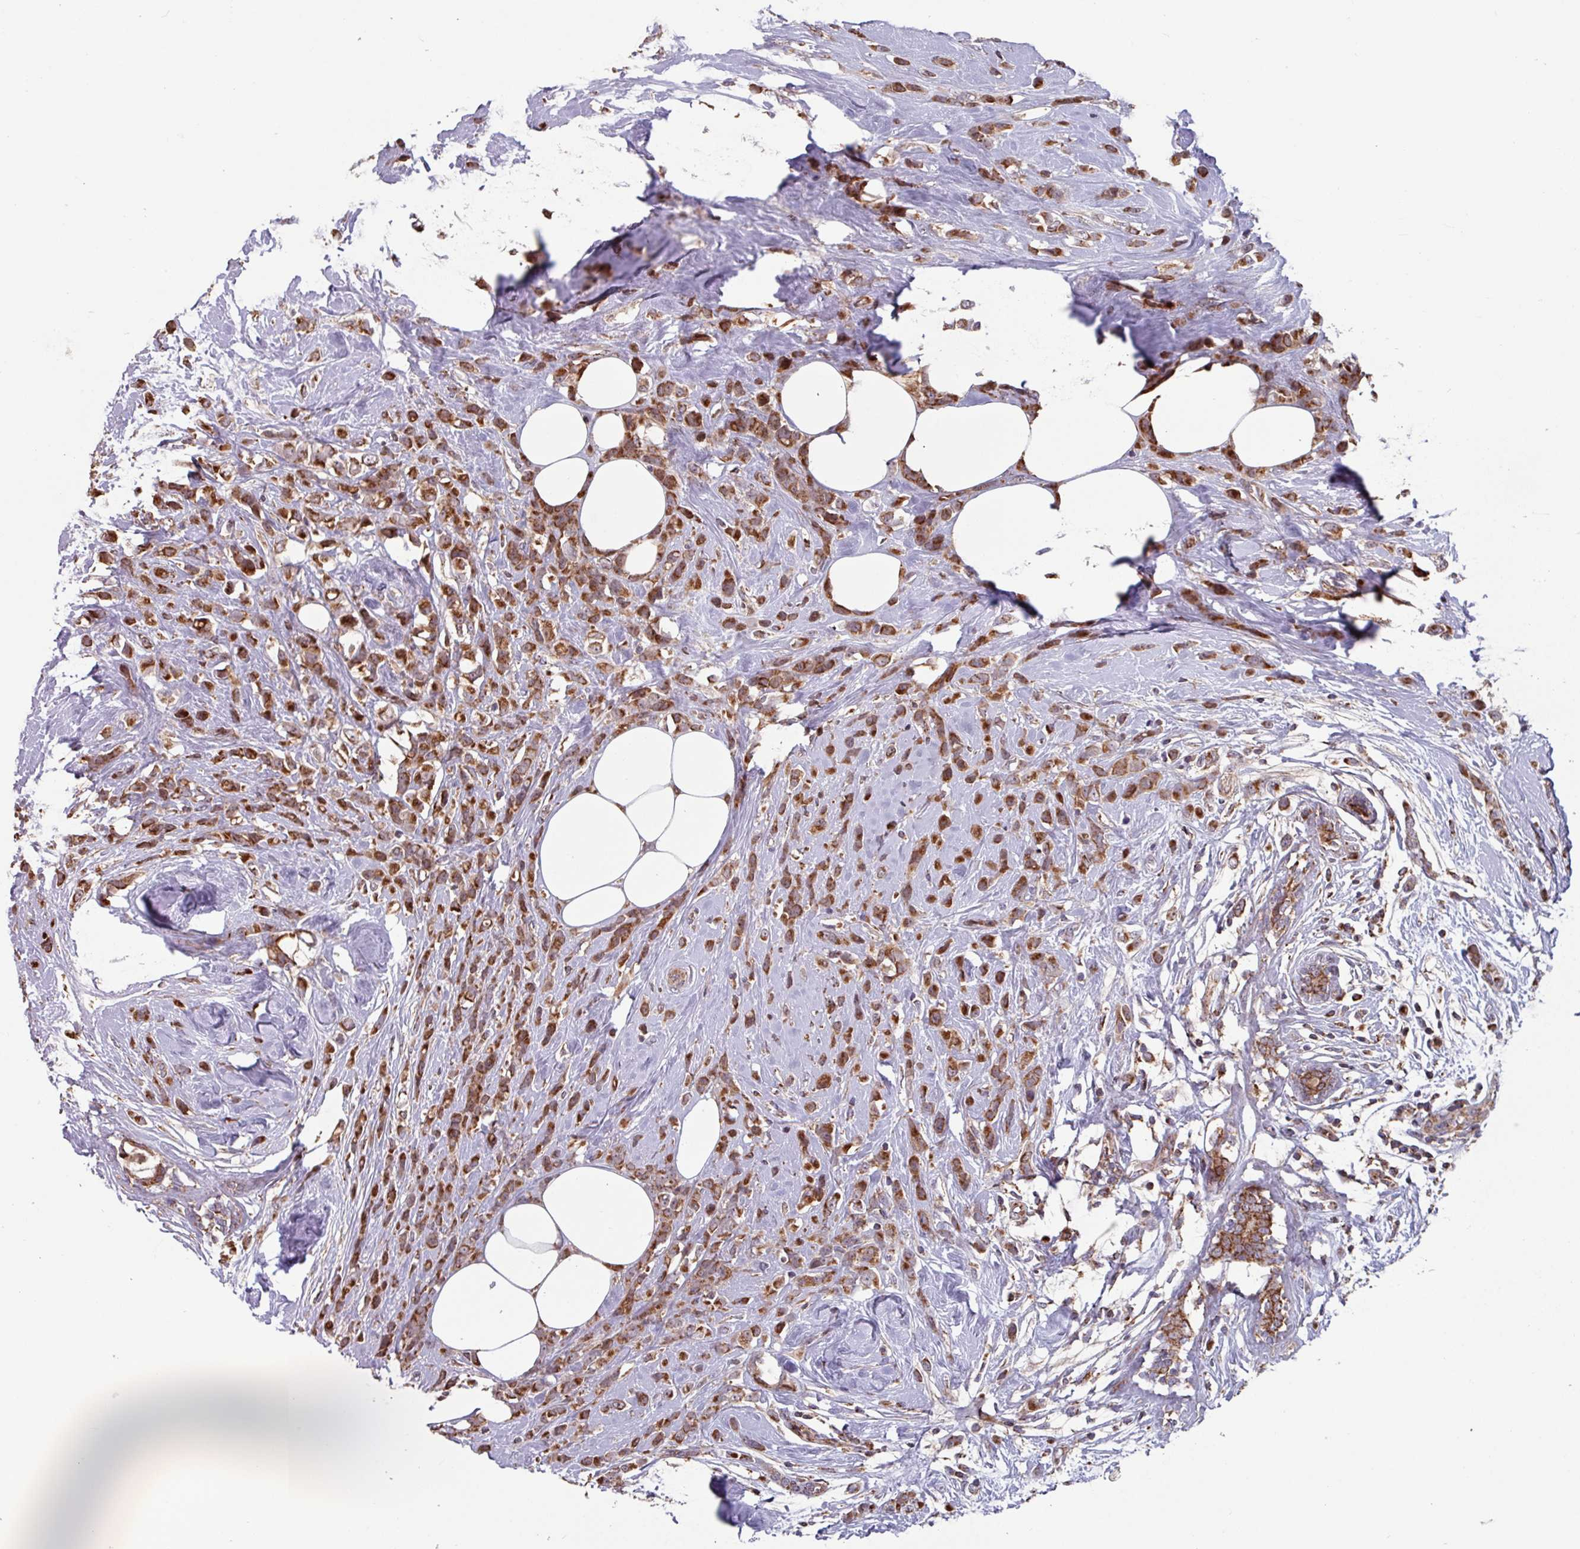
{"staining": {"intensity": "strong", "quantity": ">75%", "location": "cytoplasmic/membranous"}, "tissue": "breast cancer", "cell_type": "Tumor cells", "image_type": "cancer", "snomed": [{"axis": "morphology", "description": "Duct carcinoma"}, {"axis": "topography", "description": "Breast"}], "caption": "Immunohistochemistry staining of breast infiltrating ductal carcinoma, which reveals high levels of strong cytoplasmic/membranous positivity in about >75% of tumor cells indicating strong cytoplasmic/membranous protein positivity. The staining was performed using DAB (brown) for protein detection and nuclei were counterstained in hematoxylin (blue).", "gene": "COX7C", "patient": {"sex": "female", "age": 80}}